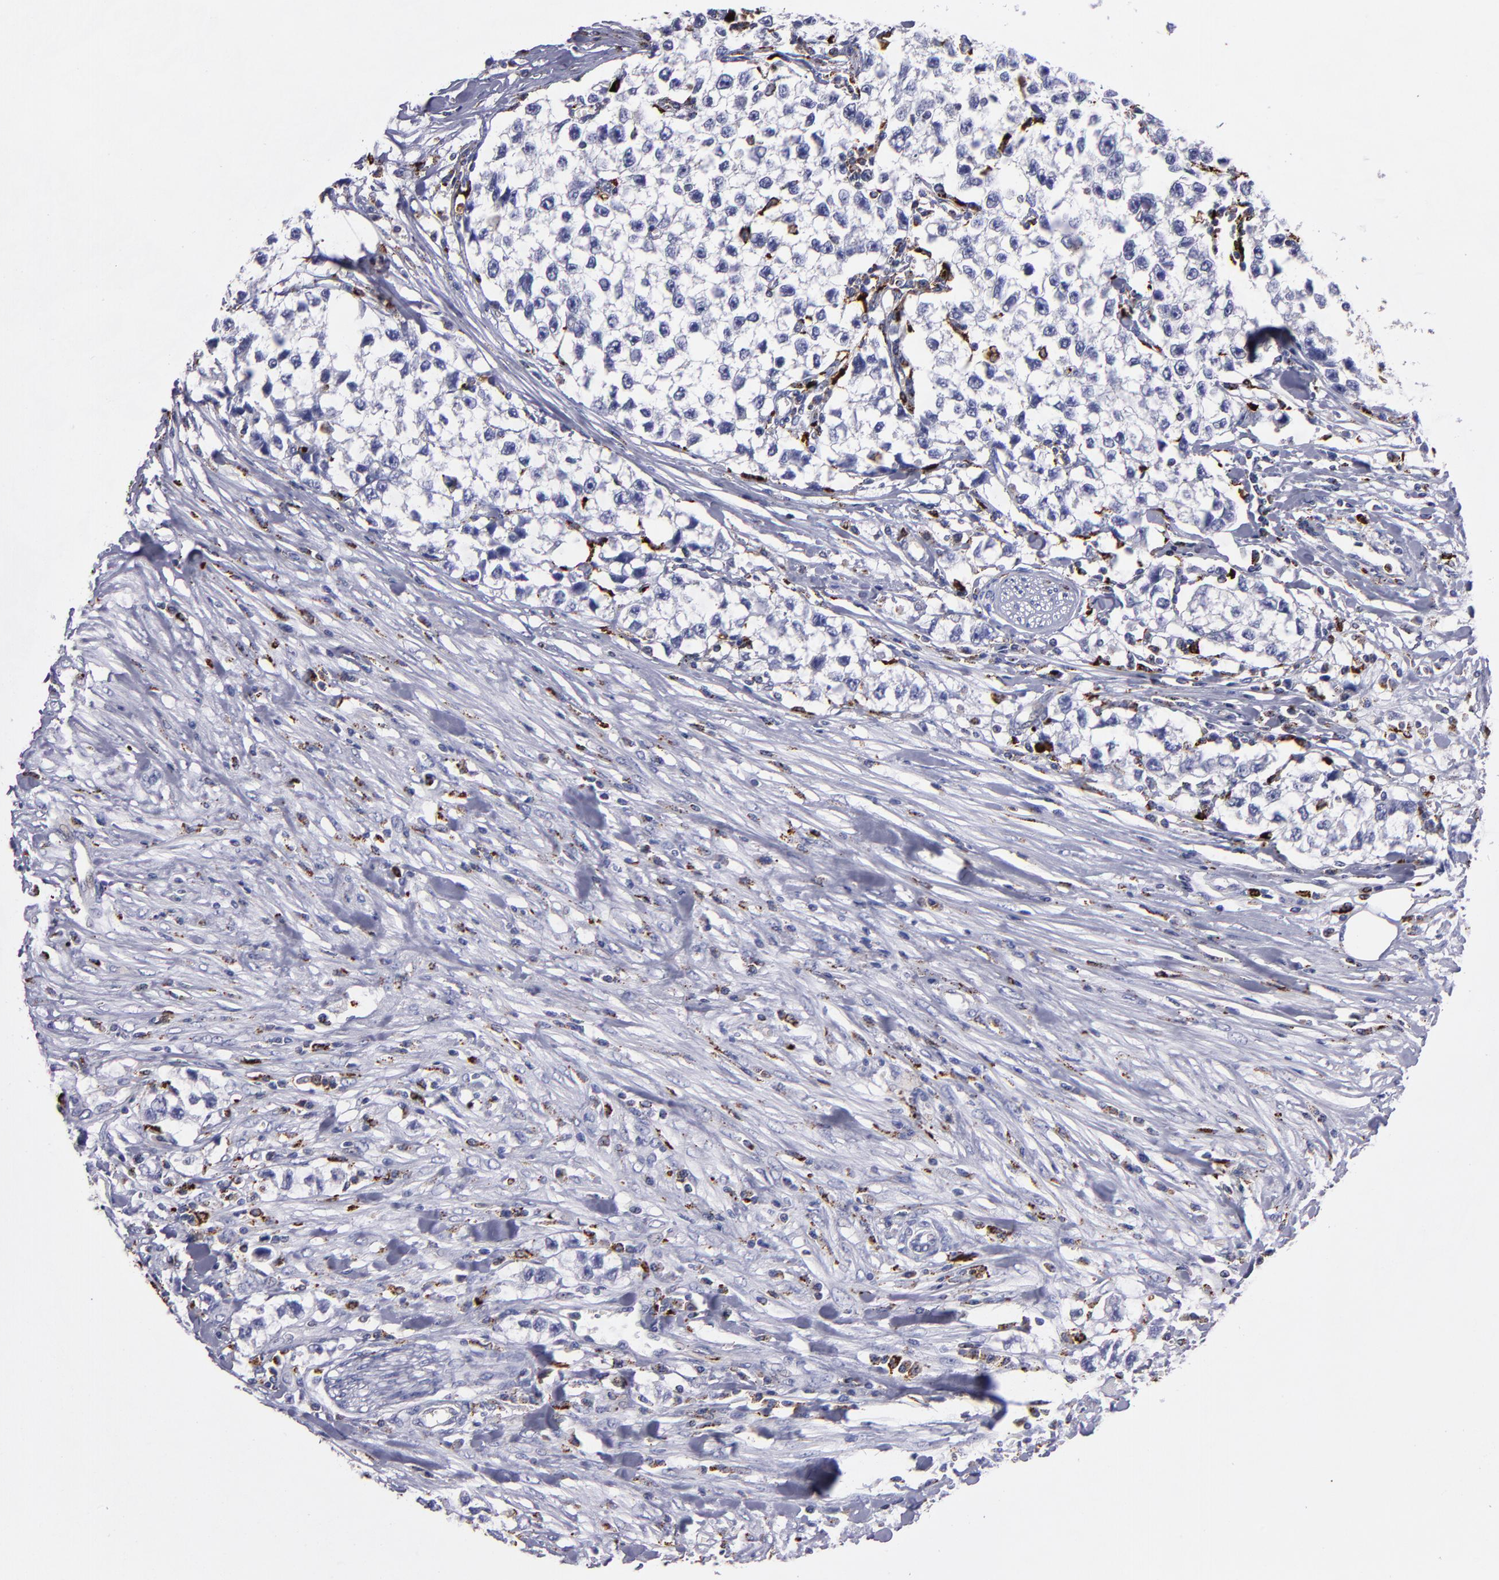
{"staining": {"intensity": "negative", "quantity": "none", "location": "none"}, "tissue": "testis cancer", "cell_type": "Tumor cells", "image_type": "cancer", "snomed": [{"axis": "morphology", "description": "Seminoma, NOS"}, {"axis": "morphology", "description": "Carcinoma, Embryonal, NOS"}, {"axis": "topography", "description": "Testis"}], "caption": "Protein analysis of testis cancer reveals no significant expression in tumor cells. The staining was performed using DAB (3,3'-diaminobenzidine) to visualize the protein expression in brown, while the nuclei were stained in blue with hematoxylin (Magnification: 20x).", "gene": "CTSS", "patient": {"sex": "male", "age": 30}}